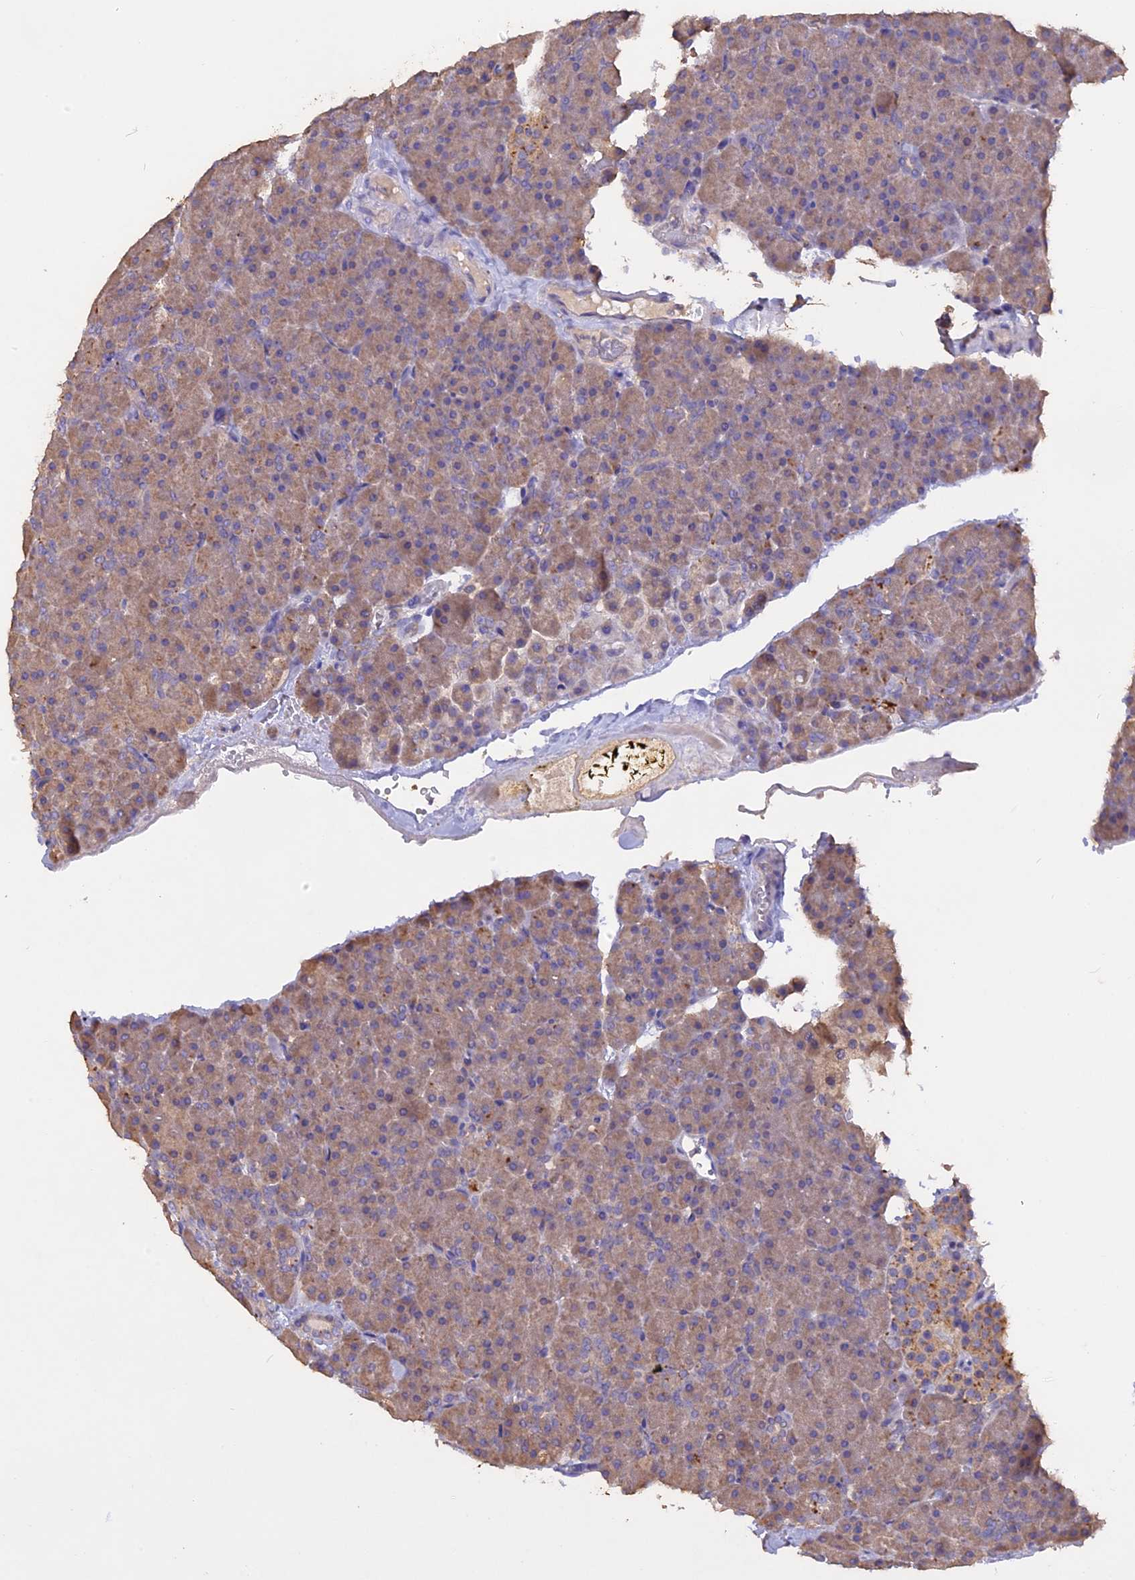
{"staining": {"intensity": "weak", "quantity": ">75%", "location": "cytoplasmic/membranous"}, "tissue": "pancreas", "cell_type": "Exocrine glandular cells", "image_type": "normal", "snomed": [{"axis": "morphology", "description": "Normal tissue, NOS"}, {"axis": "topography", "description": "Pancreas"}], "caption": "DAB immunohistochemical staining of benign human pancreas shows weak cytoplasmic/membranous protein positivity in about >75% of exocrine glandular cells. Nuclei are stained in blue.", "gene": "SLC26A4", "patient": {"sex": "male", "age": 36}}